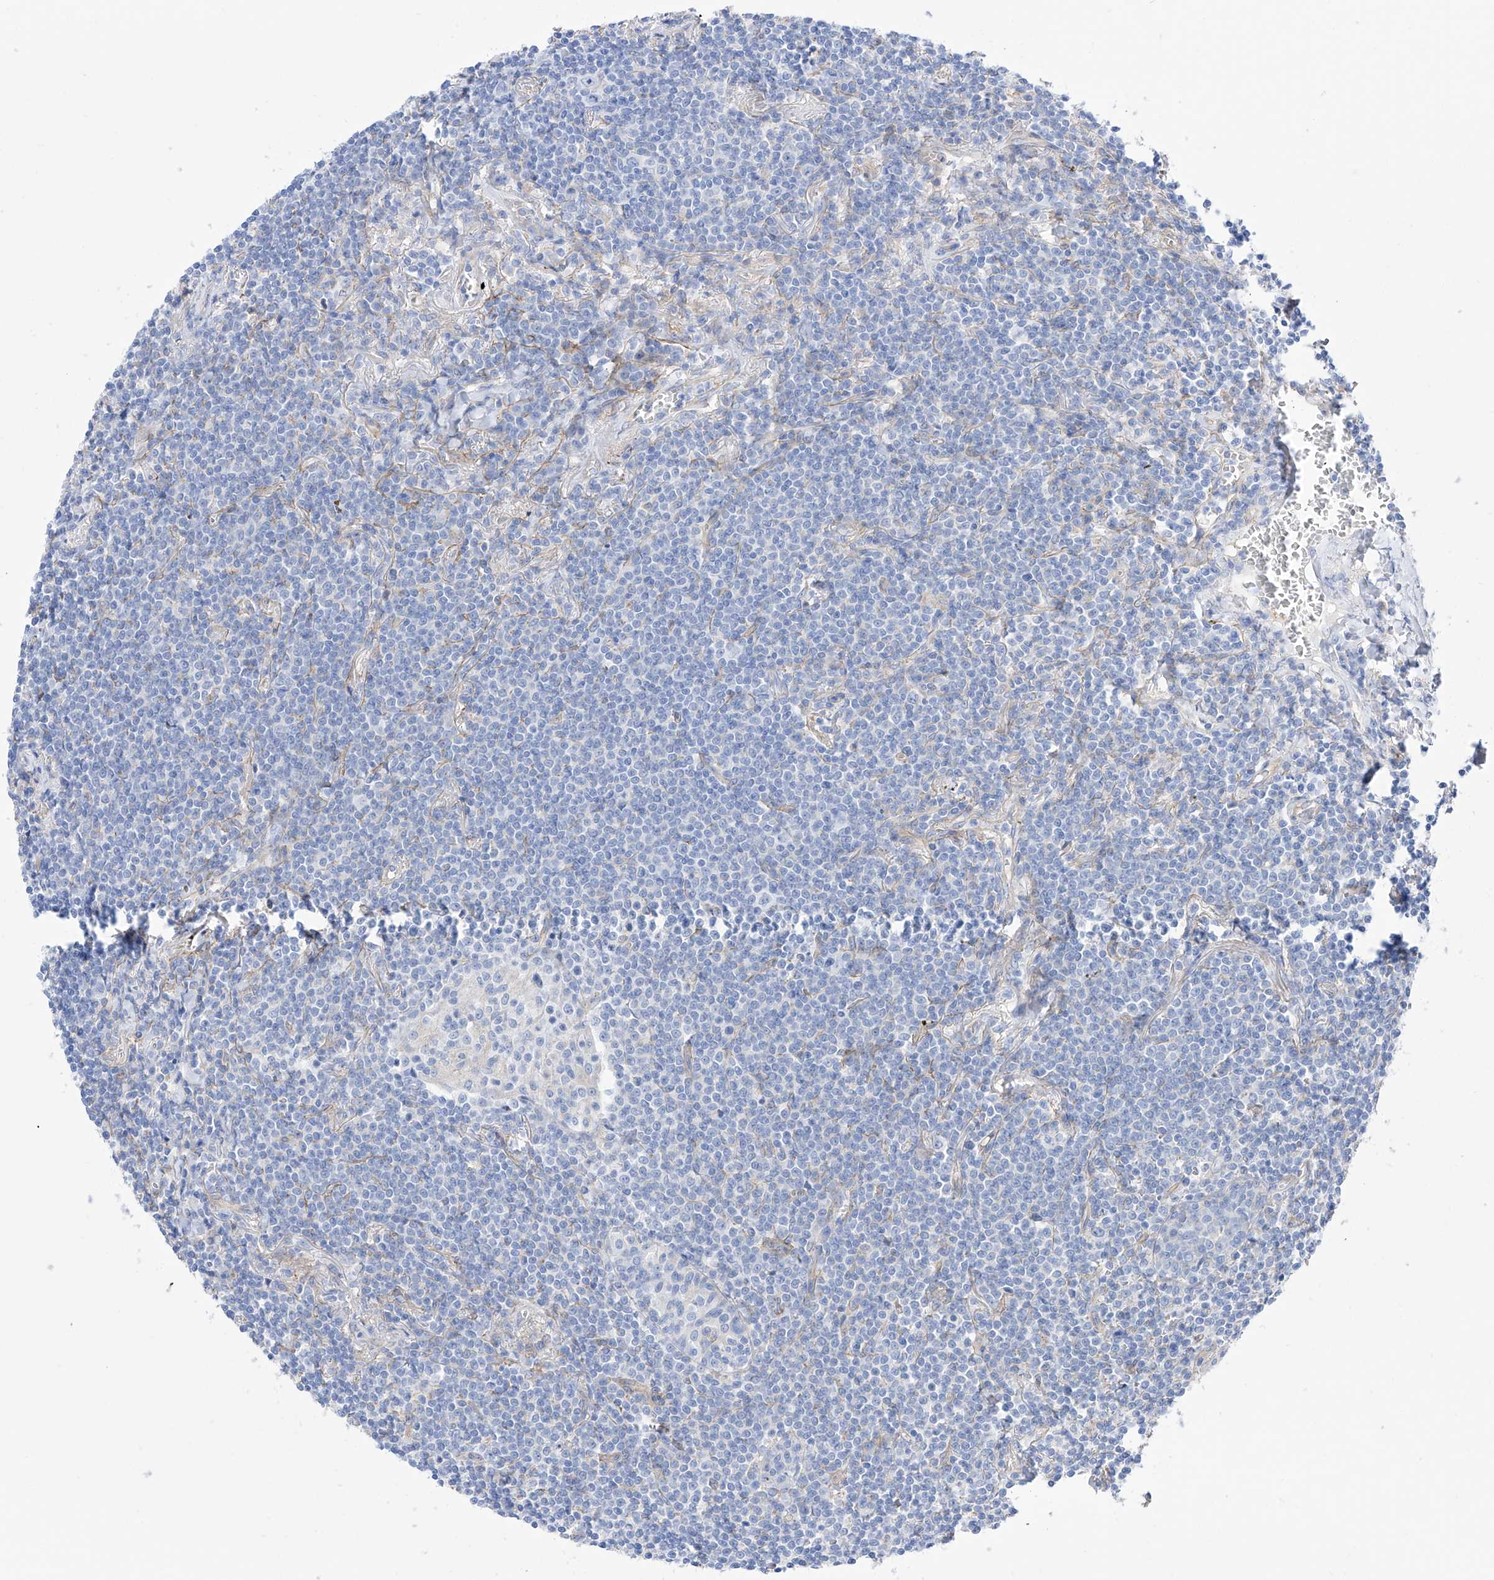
{"staining": {"intensity": "negative", "quantity": "none", "location": "none"}, "tissue": "lymphoma", "cell_type": "Tumor cells", "image_type": "cancer", "snomed": [{"axis": "morphology", "description": "Malignant lymphoma, non-Hodgkin's type, Low grade"}, {"axis": "topography", "description": "Lung"}], "caption": "Human lymphoma stained for a protein using immunohistochemistry displays no expression in tumor cells.", "gene": "ZNF653", "patient": {"sex": "female", "age": 71}}